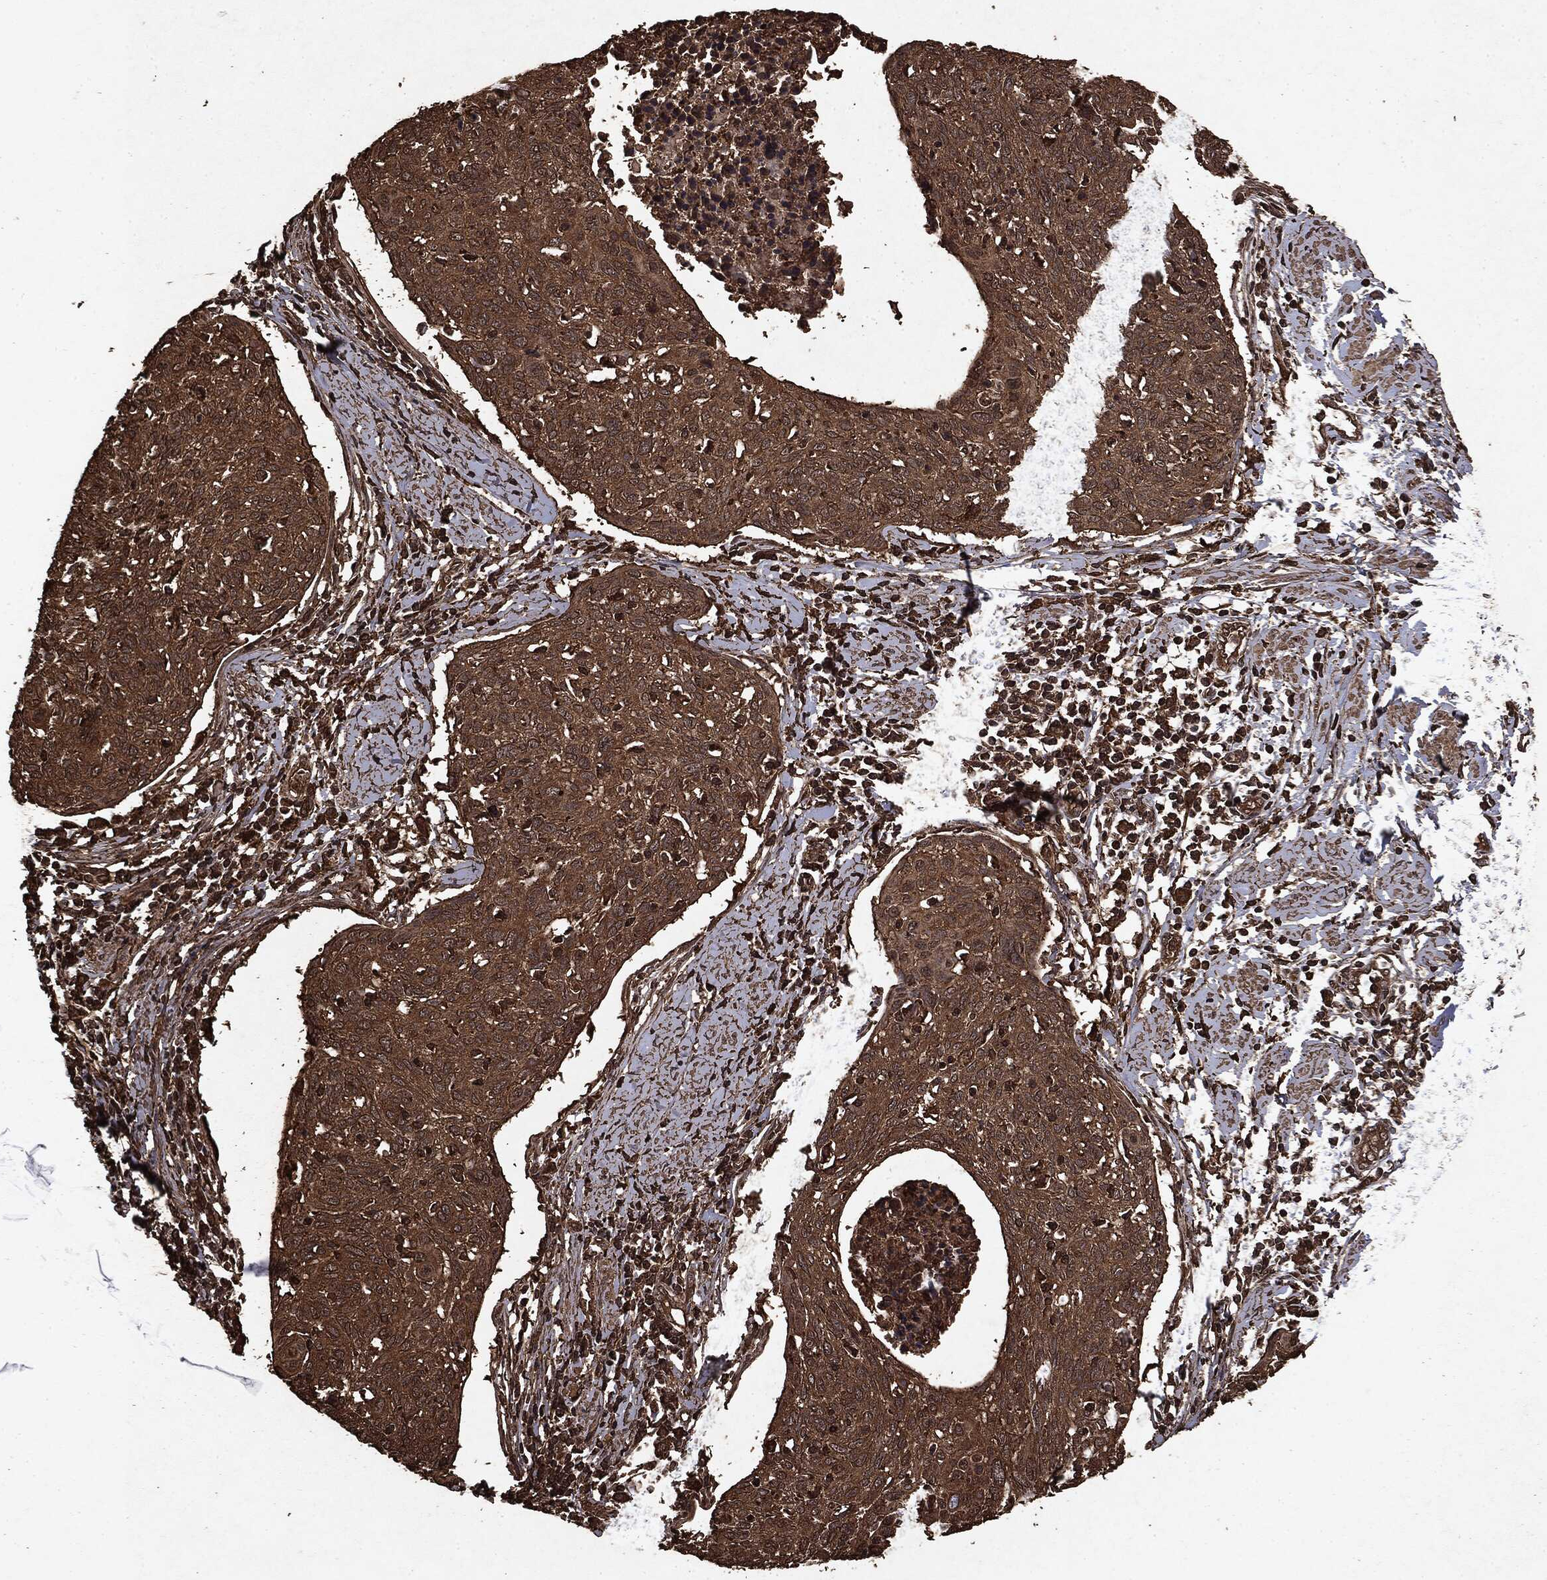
{"staining": {"intensity": "moderate", "quantity": ">75%", "location": "cytoplasmic/membranous"}, "tissue": "cervical cancer", "cell_type": "Tumor cells", "image_type": "cancer", "snomed": [{"axis": "morphology", "description": "Squamous cell carcinoma, NOS"}, {"axis": "topography", "description": "Cervix"}], "caption": "Immunohistochemistry (IHC) micrograph of neoplastic tissue: human squamous cell carcinoma (cervical) stained using immunohistochemistry (IHC) reveals medium levels of moderate protein expression localized specifically in the cytoplasmic/membranous of tumor cells, appearing as a cytoplasmic/membranous brown color.", "gene": "ARAF", "patient": {"sex": "female", "age": 49}}